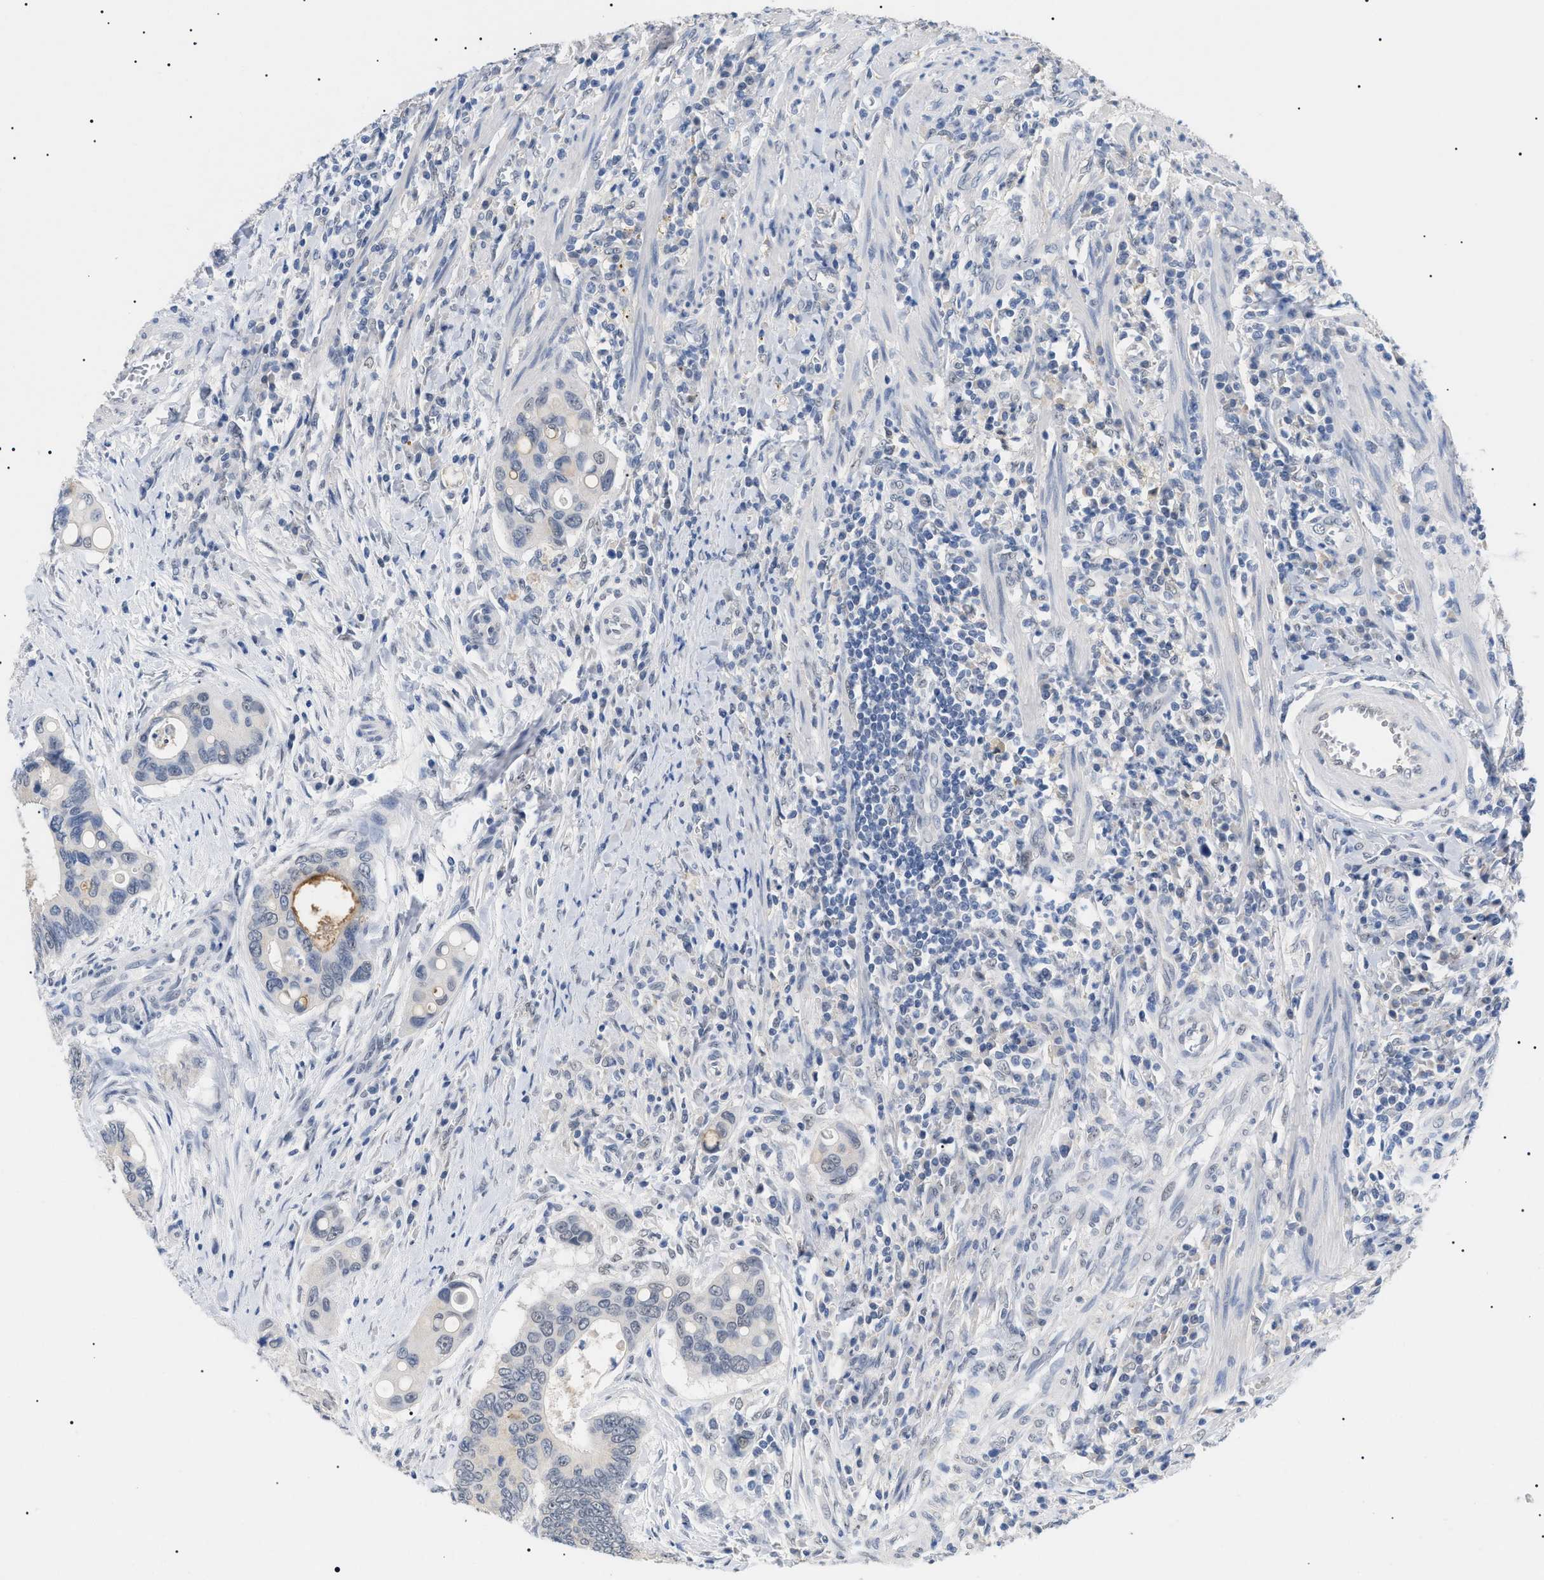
{"staining": {"intensity": "negative", "quantity": "none", "location": "none"}, "tissue": "colorectal cancer", "cell_type": "Tumor cells", "image_type": "cancer", "snomed": [{"axis": "morphology", "description": "Inflammation, NOS"}, {"axis": "morphology", "description": "Adenocarcinoma, NOS"}, {"axis": "topography", "description": "Colon"}], "caption": "The immunohistochemistry (IHC) photomicrograph has no significant expression in tumor cells of colorectal adenocarcinoma tissue. The staining was performed using DAB to visualize the protein expression in brown, while the nuclei were stained in blue with hematoxylin (Magnification: 20x).", "gene": "PRRT2", "patient": {"sex": "male", "age": 72}}